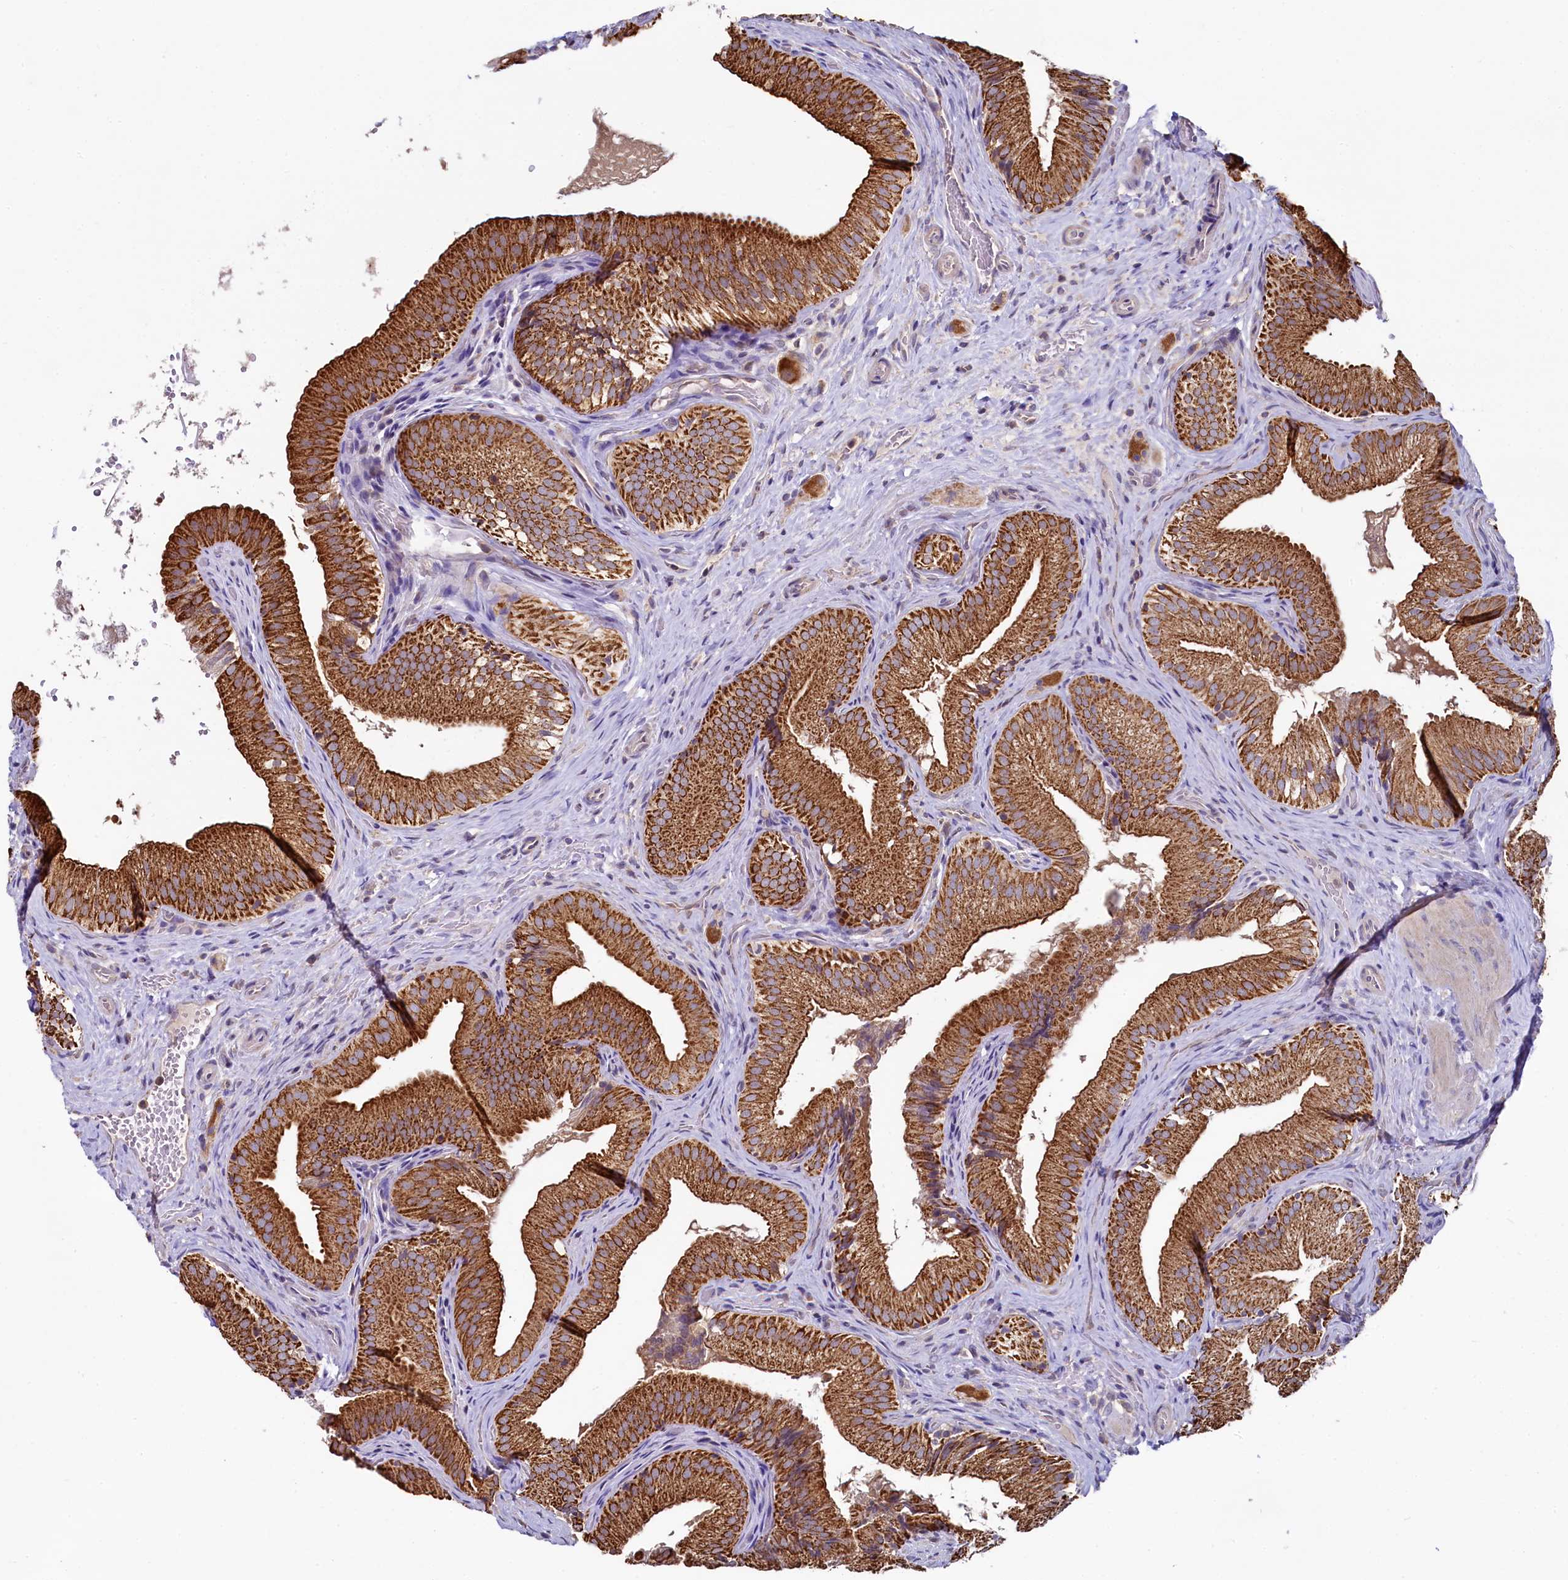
{"staining": {"intensity": "strong", "quantity": ">75%", "location": "cytoplasmic/membranous"}, "tissue": "gallbladder", "cell_type": "Glandular cells", "image_type": "normal", "snomed": [{"axis": "morphology", "description": "Normal tissue, NOS"}, {"axis": "topography", "description": "Gallbladder"}], "caption": "About >75% of glandular cells in unremarkable gallbladder display strong cytoplasmic/membranous protein positivity as visualized by brown immunohistochemical staining.", "gene": "MRPL57", "patient": {"sex": "female", "age": 30}}